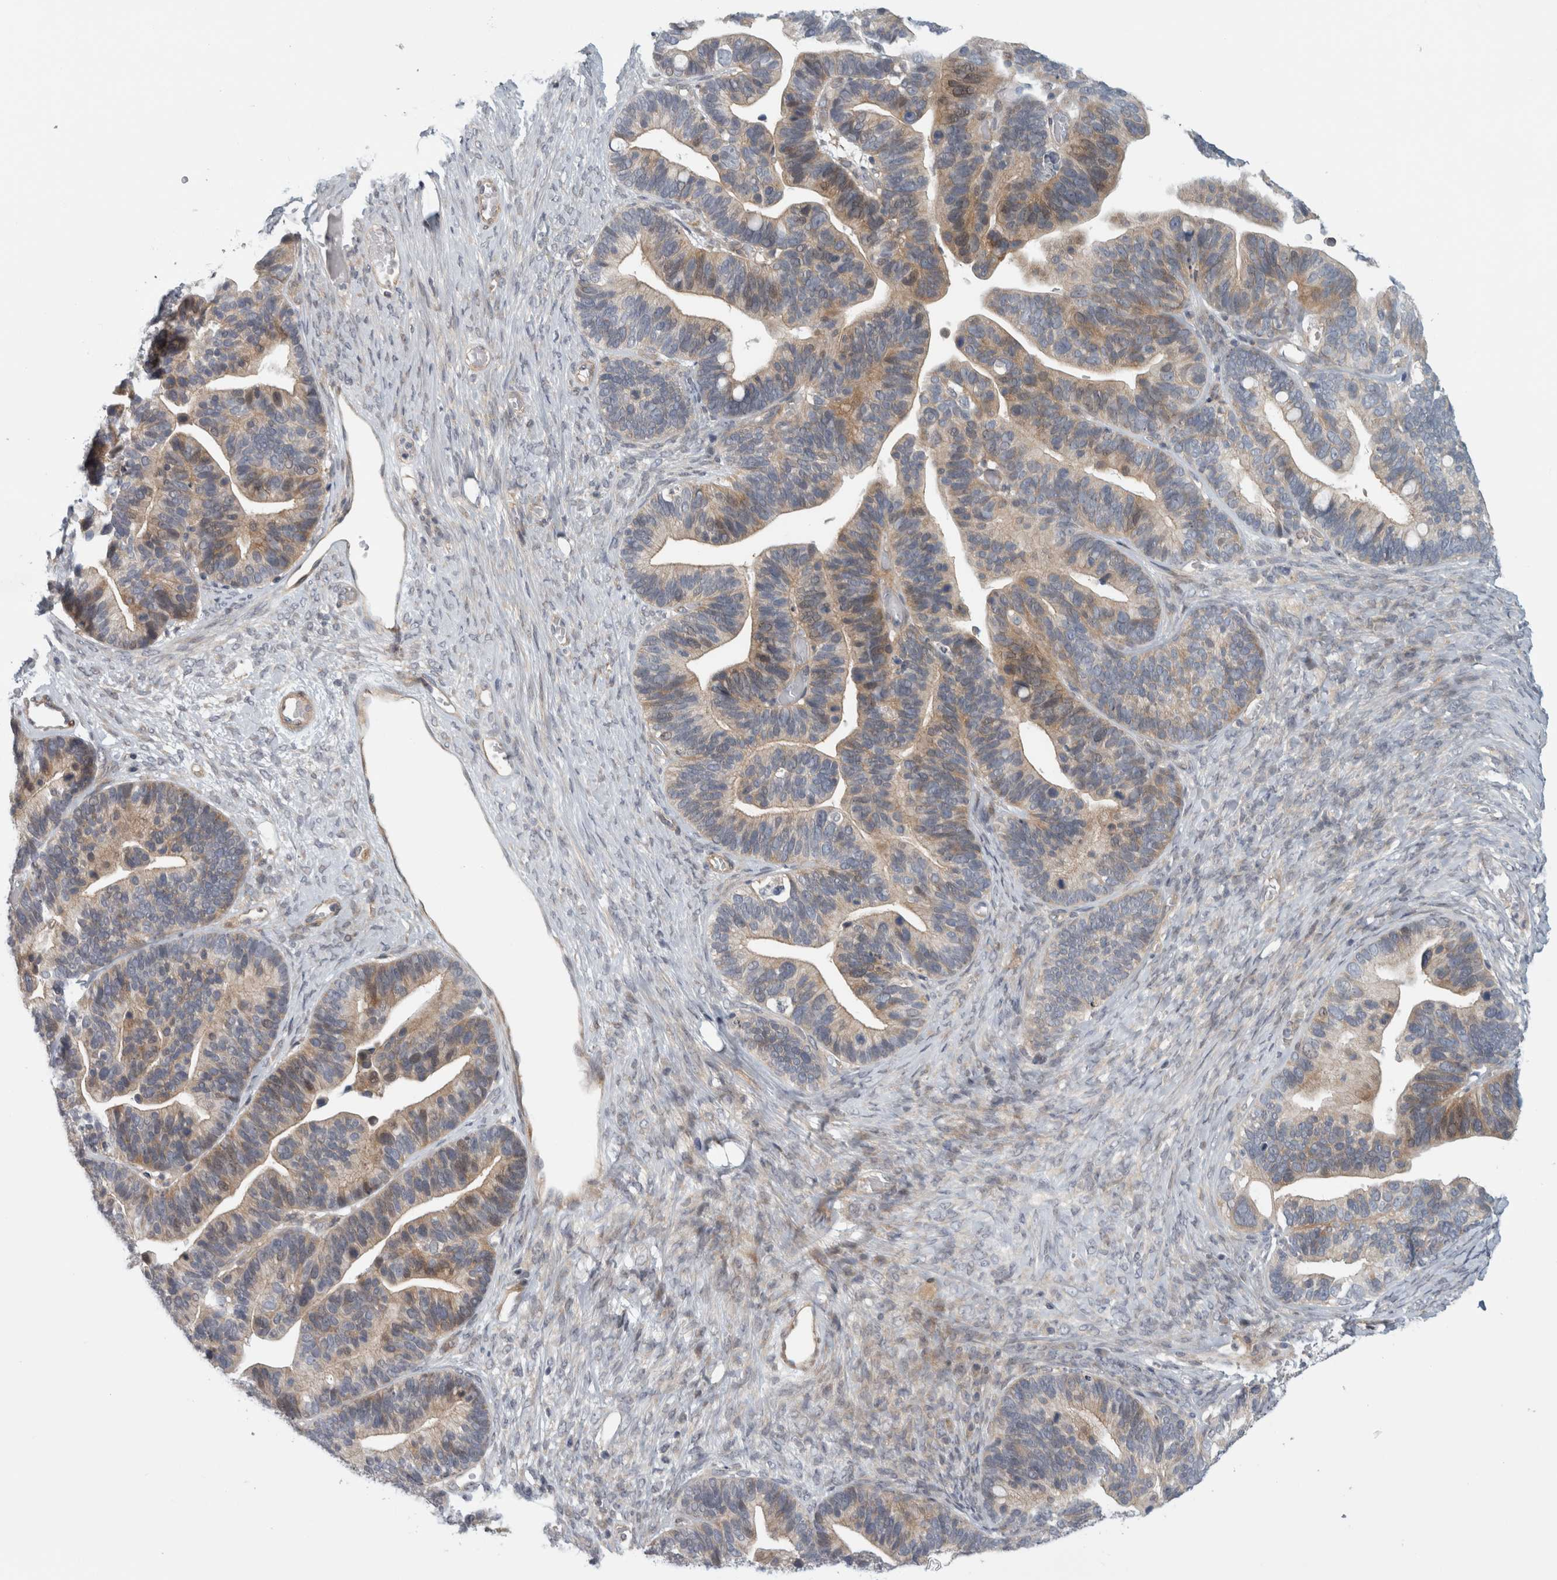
{"staining": {"intensity": "weak", "quantity": "25%-75%", "location": "cytoplasmic/membranous"}, "tissue": "ovarian cancer", "cell_type": "Tumor cells", "image_type": "cancer", "snomed": [{"axis": "morphology", "description": "Cystadenocarcinoma, serous, NOS"}, {"axis": "topography", "description": "Ovary"}], "caption": "About 25%-75% of tumor cells in ovarian cancer reveal weak cytoplasmic/membranous protein positivity as visualized by brown immunohistochemical staining.", "gene": "ZNF804B", "patient": {"sex": "female", "age": 56}}